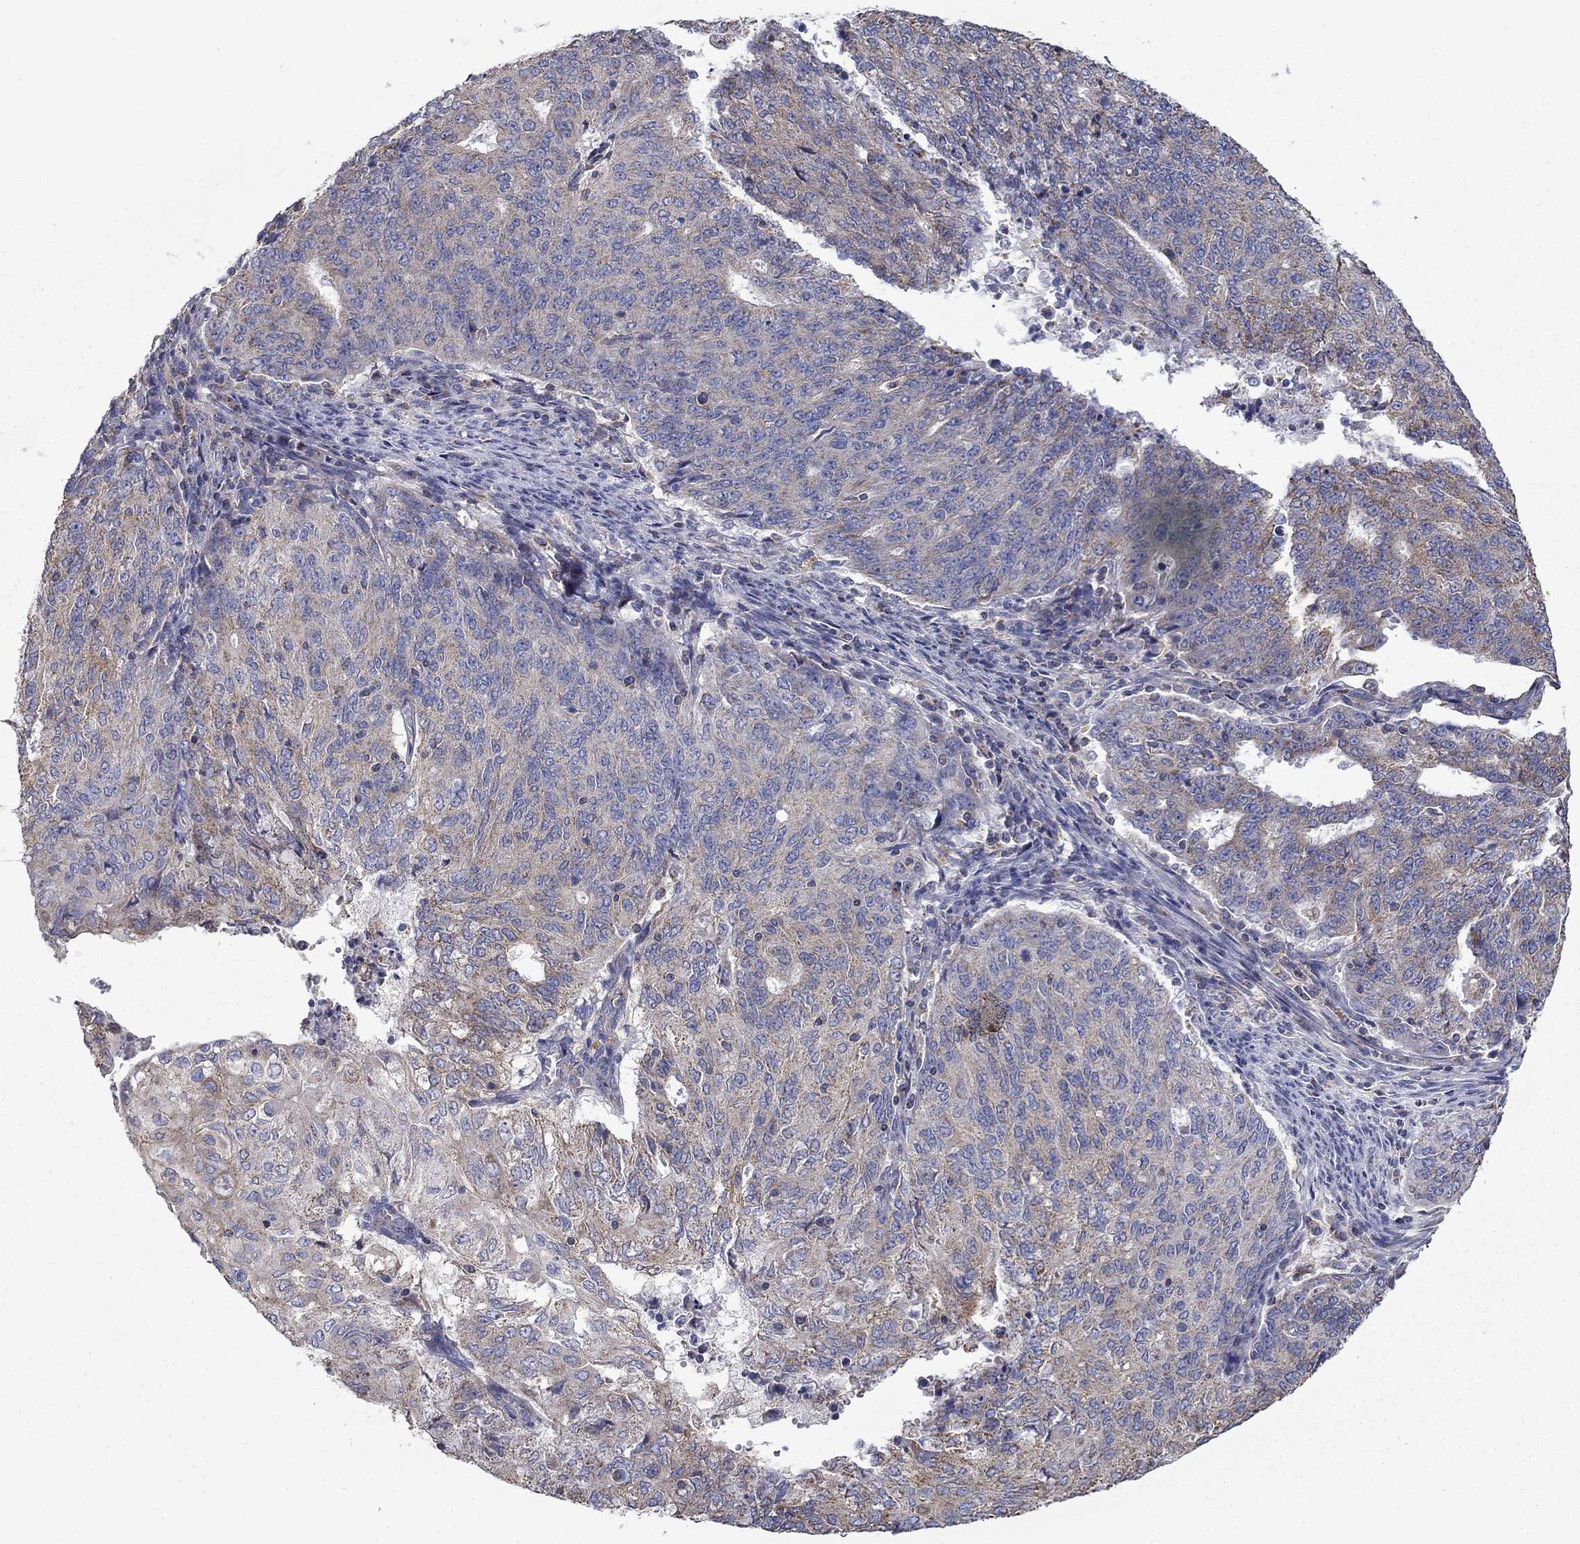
{"staining": {"intensity": "weak", "quantity": "<25%", "location": "cytoplasmic/membranous"}, "tissue": "endometrial cancer", "cell_type": "Tumor cells", "image_type": "cancer", "snomed": [{"axis": "morphology", "description": "Adenocarcinoma, NOS"}, {"axis": "topography", "description": "Endometrium"}], "caption": "High magnification brightfield microscopy of adenocarcinoma (endometrial) stained with DAB (3,3'-diaminobenzidine) (brown) and counterstained with hematoxylin (blue): tumor cells show no significant expression.", "gene": "NME5", "patient": {"sex": "female", "age": 82}}